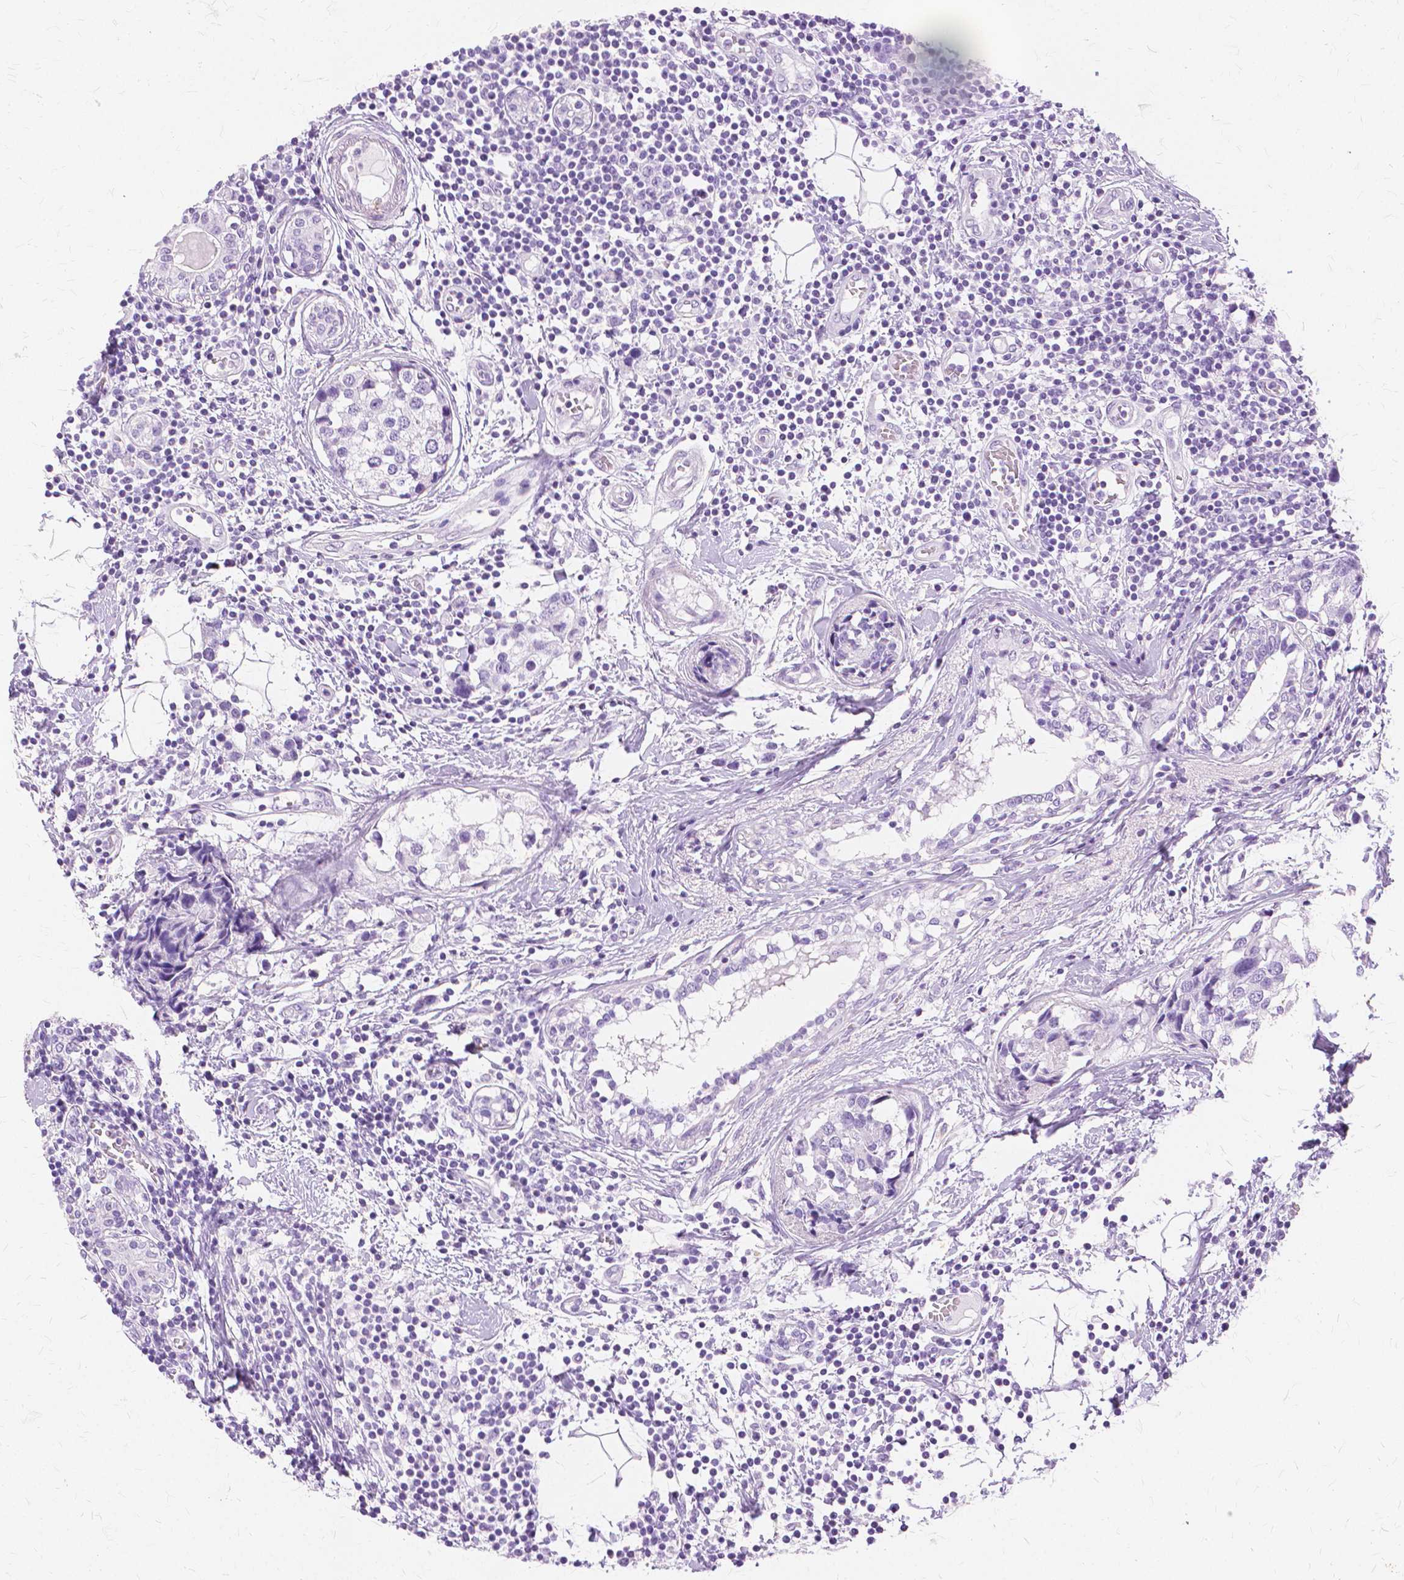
{"staining": {"intensity": "negative", "quantity": "none", "location": "none"}, "tissue": "breast cancer", "cell_type": "Tumor cells", "image_type": "cancer", "snomed": [{"axis": "morphology", "description": "Lobular carcinoma"}, {"axis": "topography", "description": "Breast"}], "caption": "Immunohistochemistry (IHC) of lobular carcinoma (breast) demonstrates no expression in tumor cells. (DAB (3,3'-diaminobenzidine) IHC visualized using brightfield microscopy, high magnification).", "gene": "TGM1", "patient": {"sex": "female", "age": 59}}